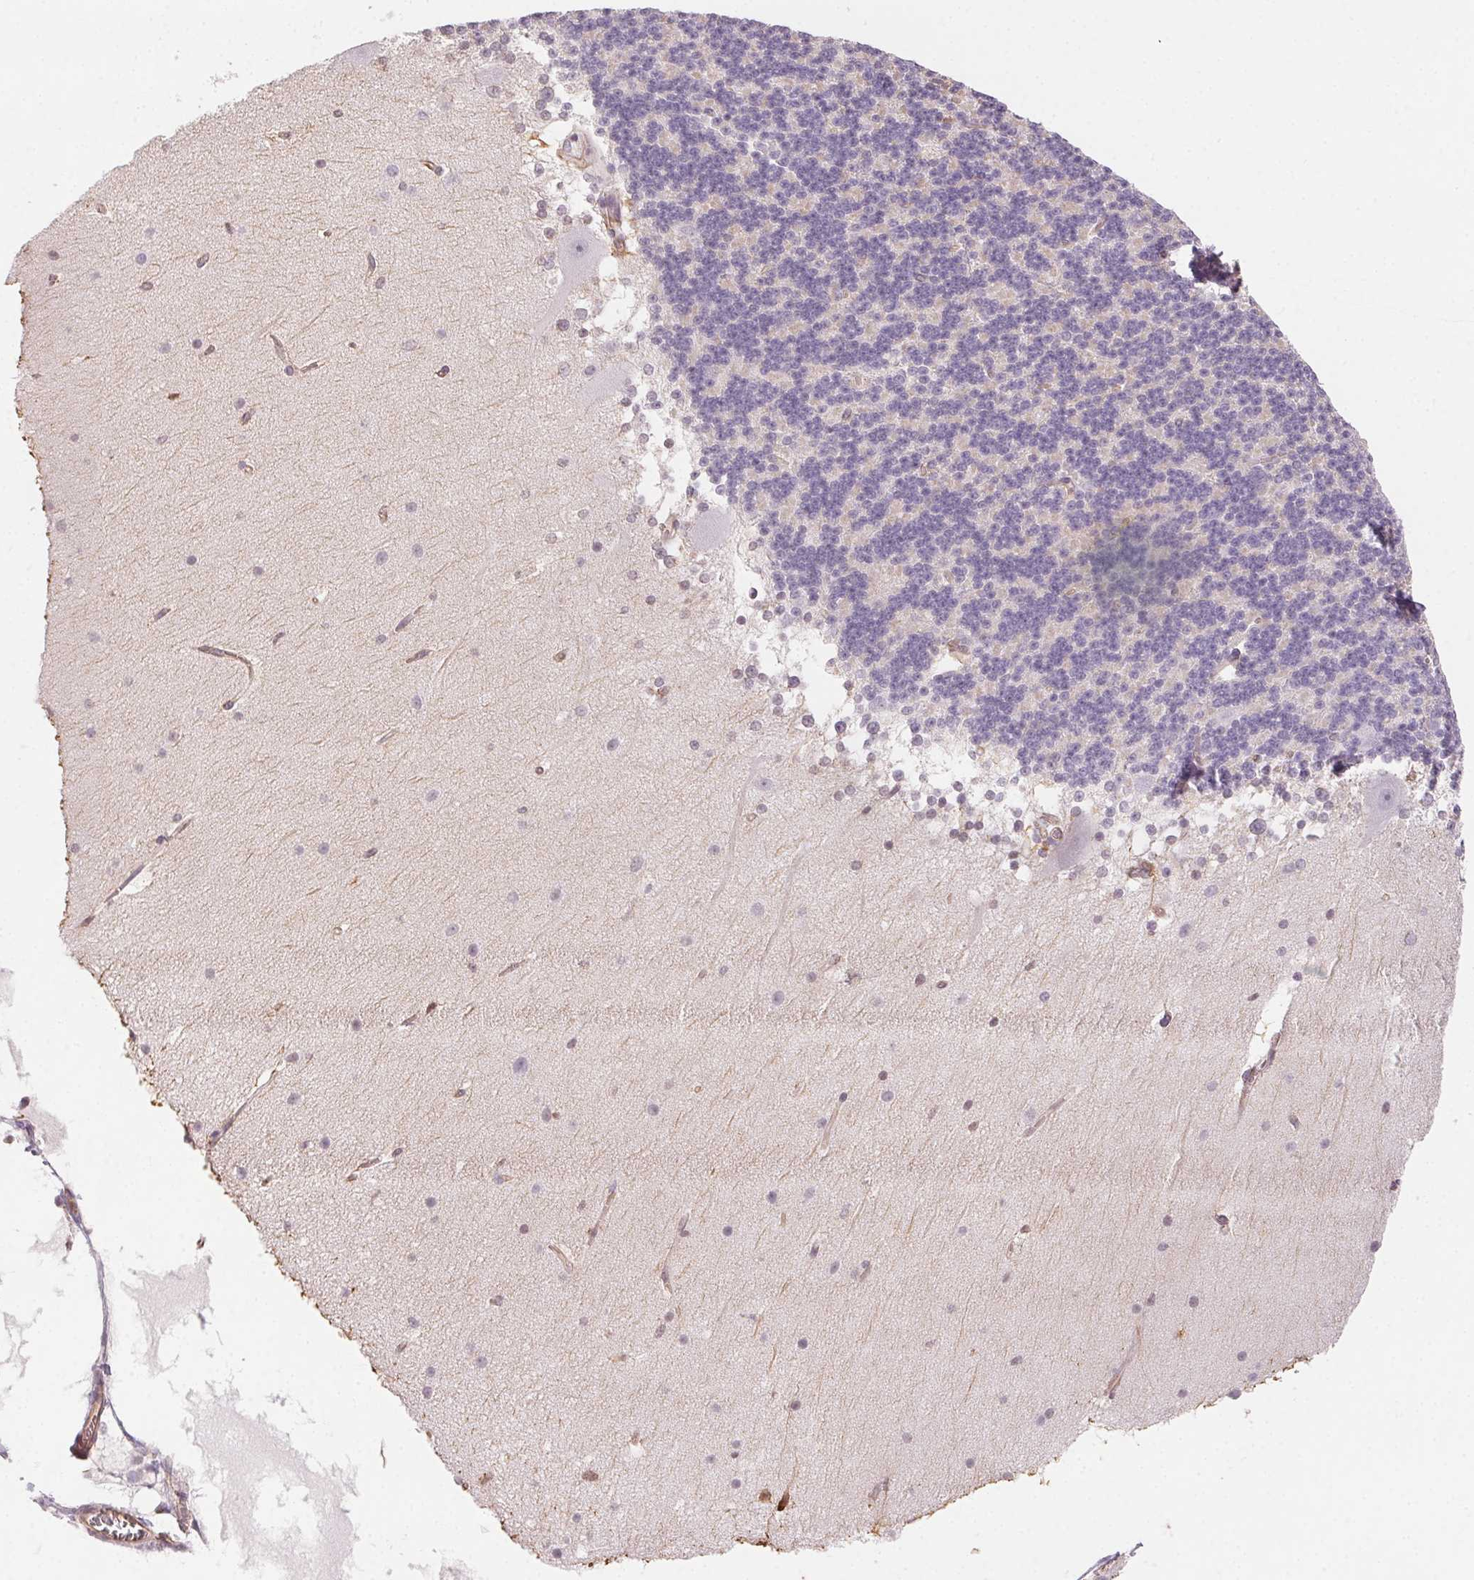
{"staining": {"intensity": "negative", "quantity": "none", "location": "none"}, "tissue": "cerebellum", "cell_type": "Cells in granular layer", "image_type": "normal", "snomed": [{"axis": "morphology", "description": "Normal tissue, NOS"}, {"axis": "topography", "description": "Cerebellum"}], "caption": "Immunohistochemistry (IHC) histopathology image of normal human cerebellum stained for a protein (brown), which exhibits no staining in cells in granular layer.", "gene": "PLA2G4F", "patient": {"sex": "female", "age": 19}}